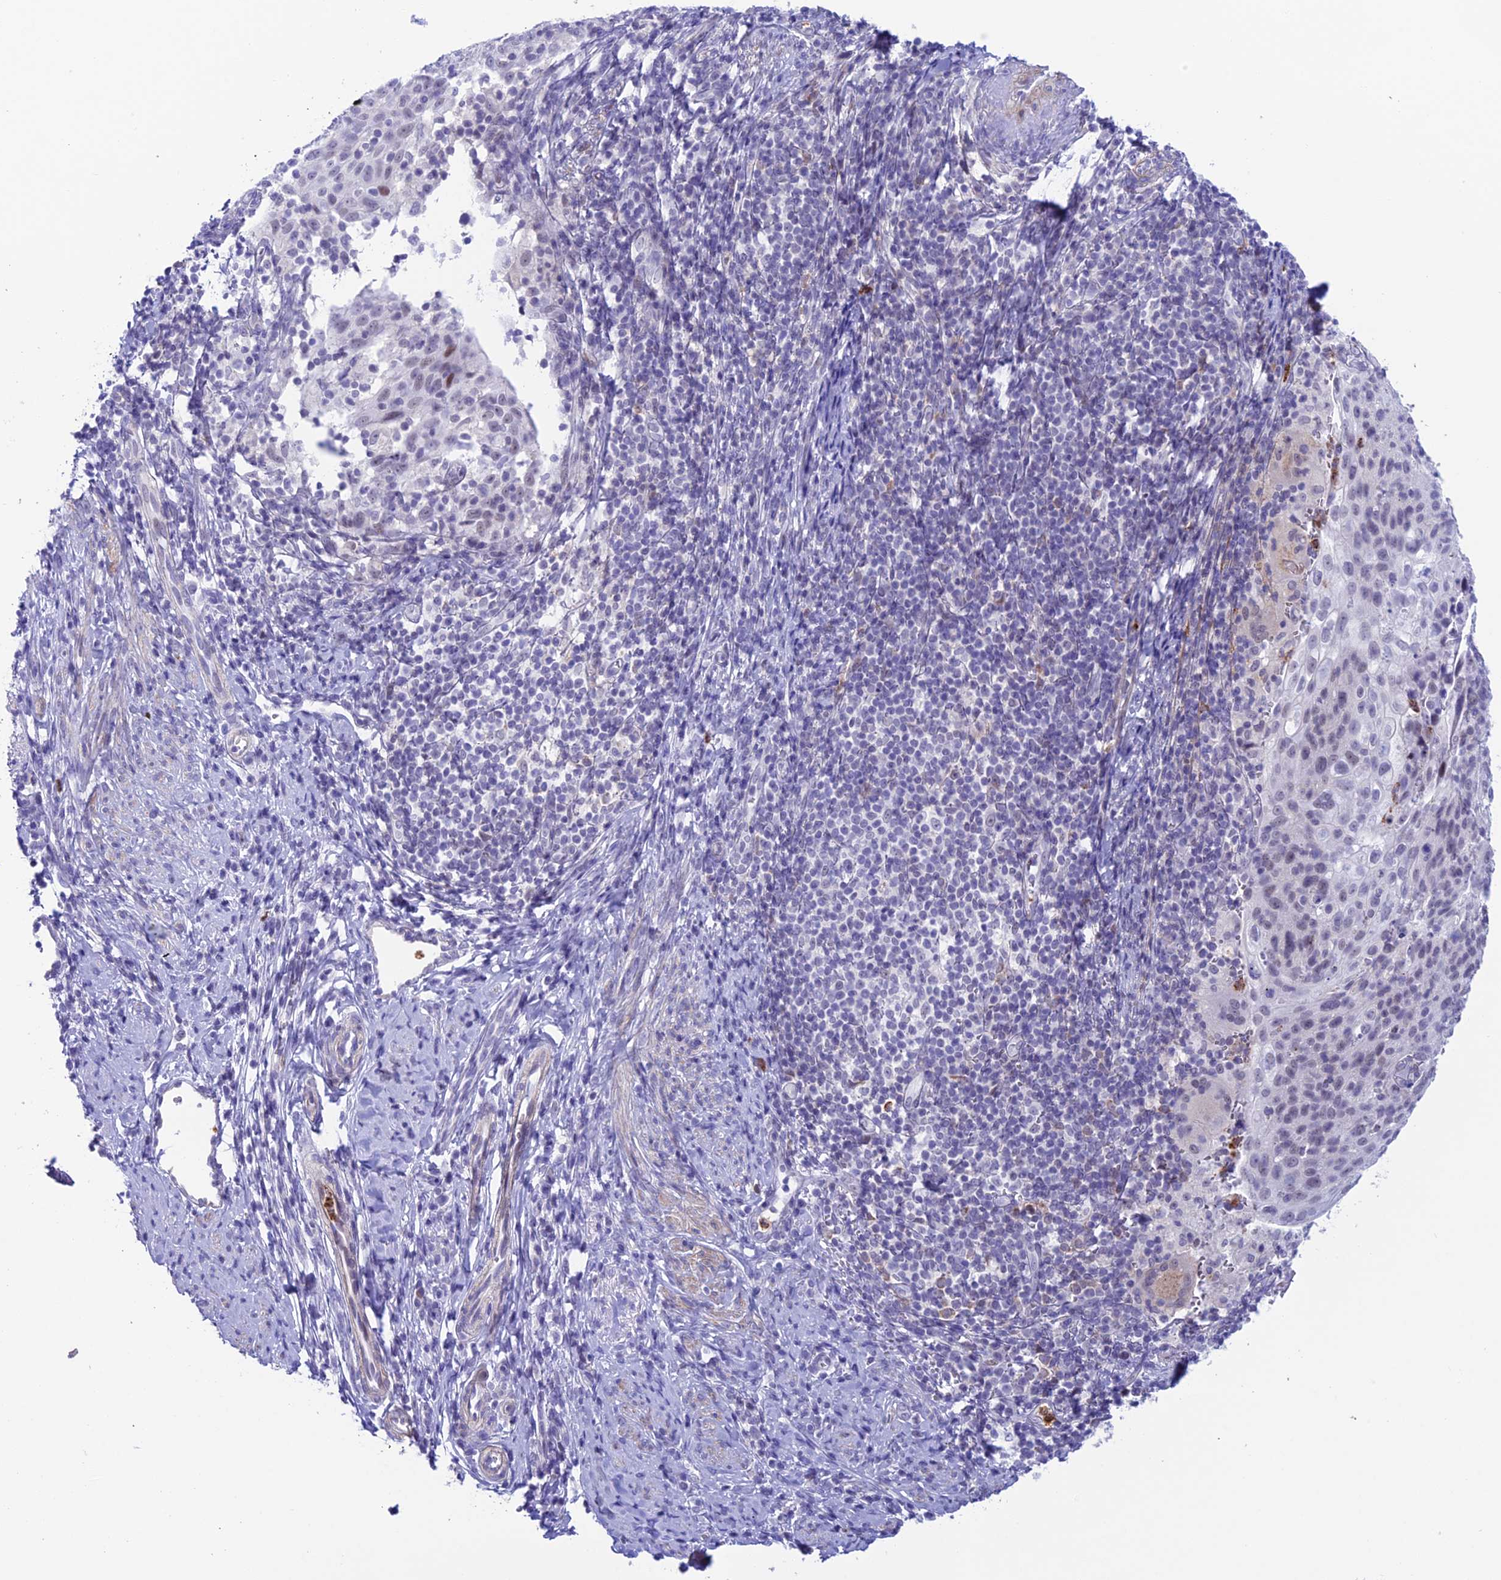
{"staining": {"intensity": "negative", "quantity": "none", "location": "none"}, "tissue": "cervical cancer", "cell_type": "Tumor cells", "image_type": "cancer", "snomed": [{"axis": "morphology", "description": "Squamous cell carcinoma, NOS"}, {"axis": "topography", "description": "Cervix"}], "caption": "Squamous cell carcinoma (cervical) stained for a protein using immunohistochemistry exhibits no expression tumor cells.", "gene": "COL6A6", "patient": {"sex": "female", "age": 70}}